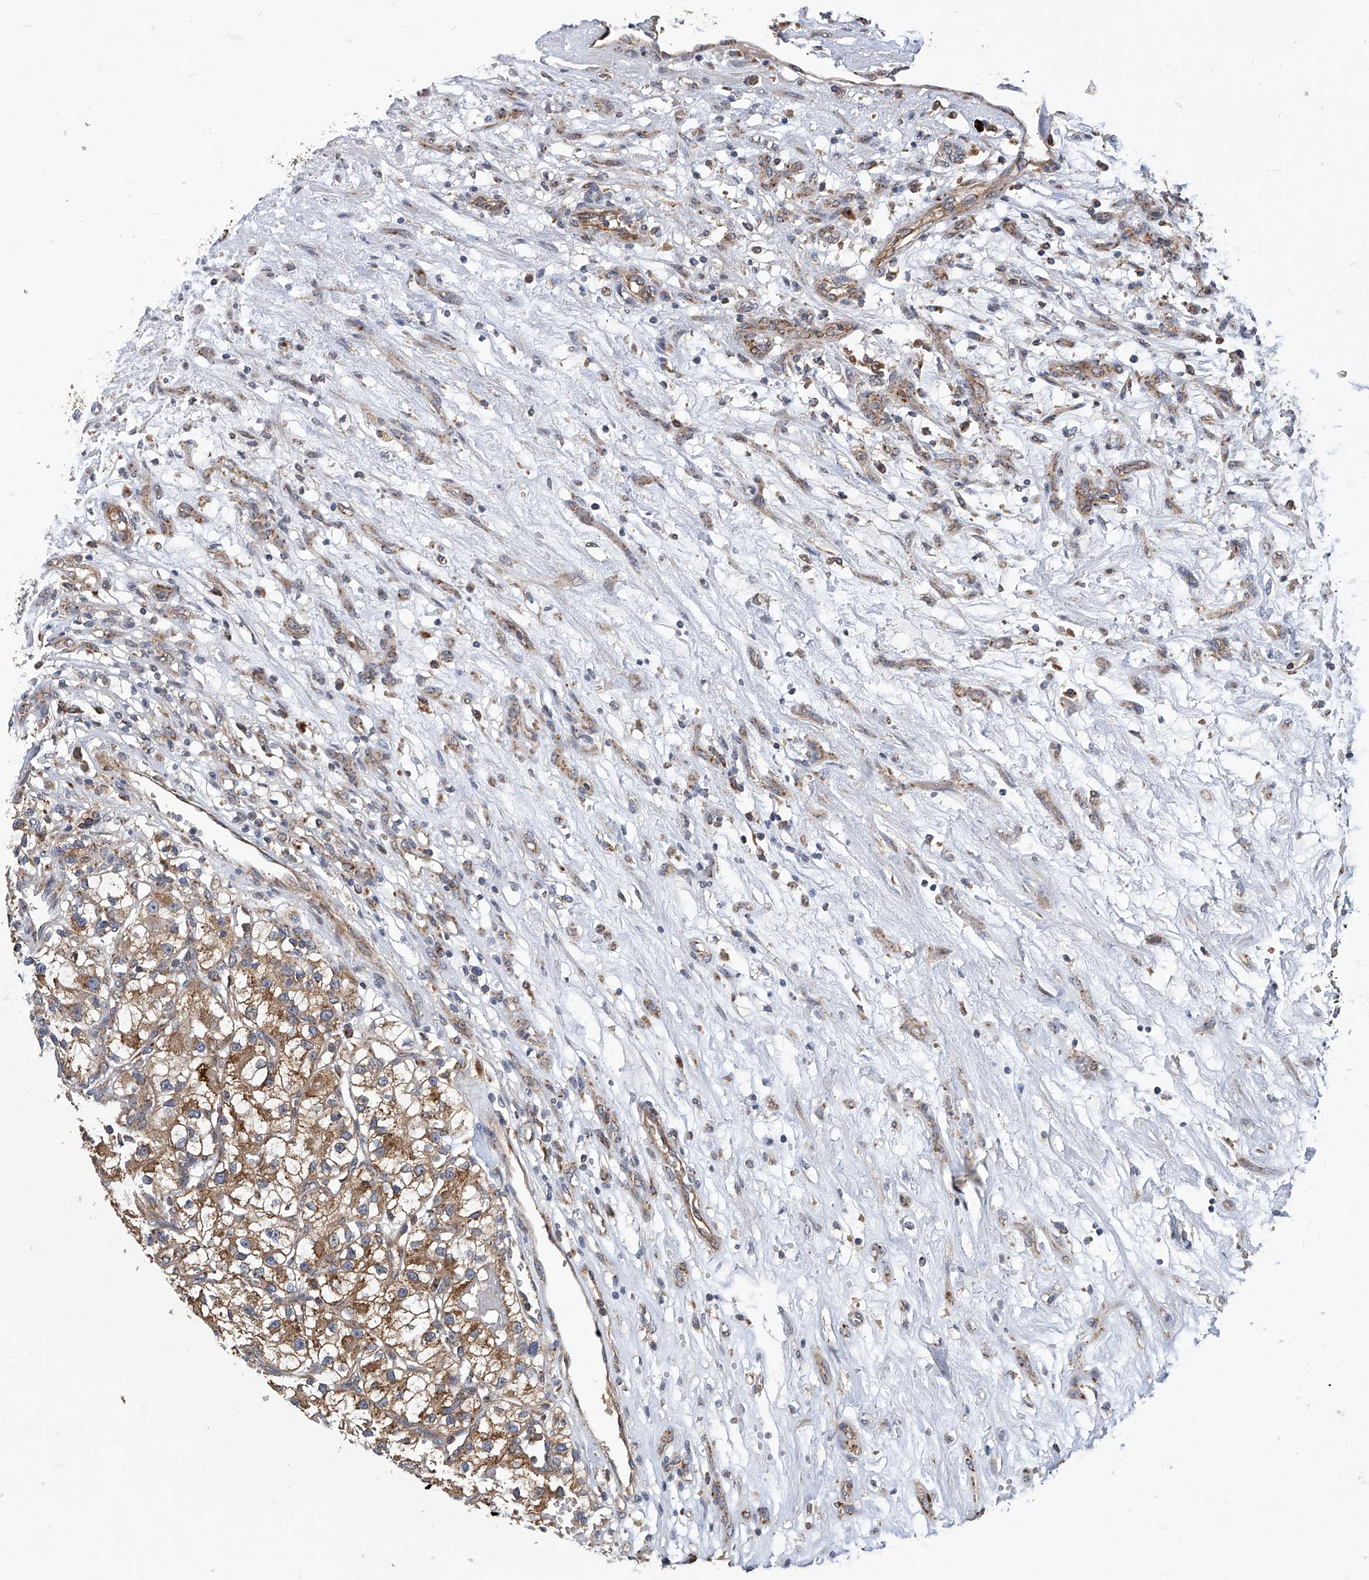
{"staining": {"intensity": "moderate", "quantity": ">75%", "location": "cytoplasmic/membranous"}, "tissue": "renal cancer", "cell_type": "Tumor cells", "image_type": "cancer", "snomed": [{"axis": "morphology", "description": "Adenocarcinoma, NOS"}, {"axis": "topography", "description": "Kidney"}], "caption": "This image reveals renal cancer stained with immunohistochemistry (IHC) to label a protein in brown. The cytoplasmic/membranous of tumor cells show moderate positivity for the protein. Nuclei are counter-stained blue.", "gene": "TNFRSF13B", "patient": {"sex": "female", "age": 57}}